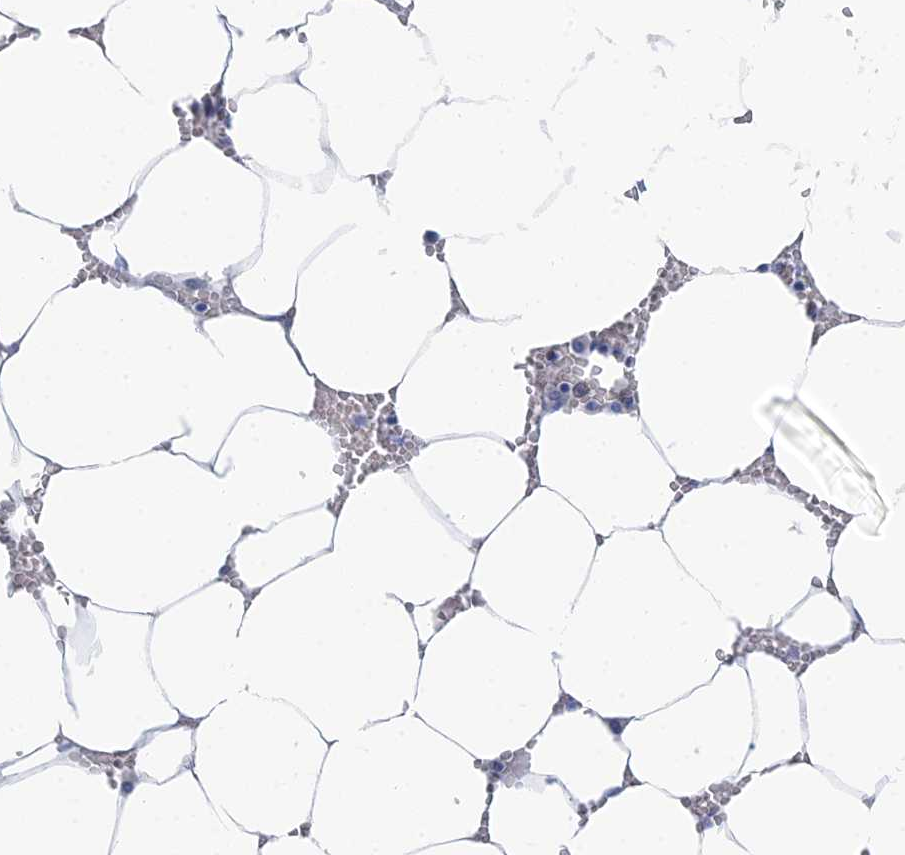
{"staining": {"intensity": "negative", "quantity": "none", "location": "none"}, "tissue": "bone marrow", "cell_type": "Hematopoietic cells", "image_type": "normal", "snomed": [{"axis": "morphology", "description": "Normal tissue, NOS"}, {"axis": "topography", "description": "Bone marrow"}], "caption": "Protein analysis of normal bone marrow displays no significant staining in hematopoietic cells.", "gene": "GFAP", "patient": {"sex": "male", "age": 70}}